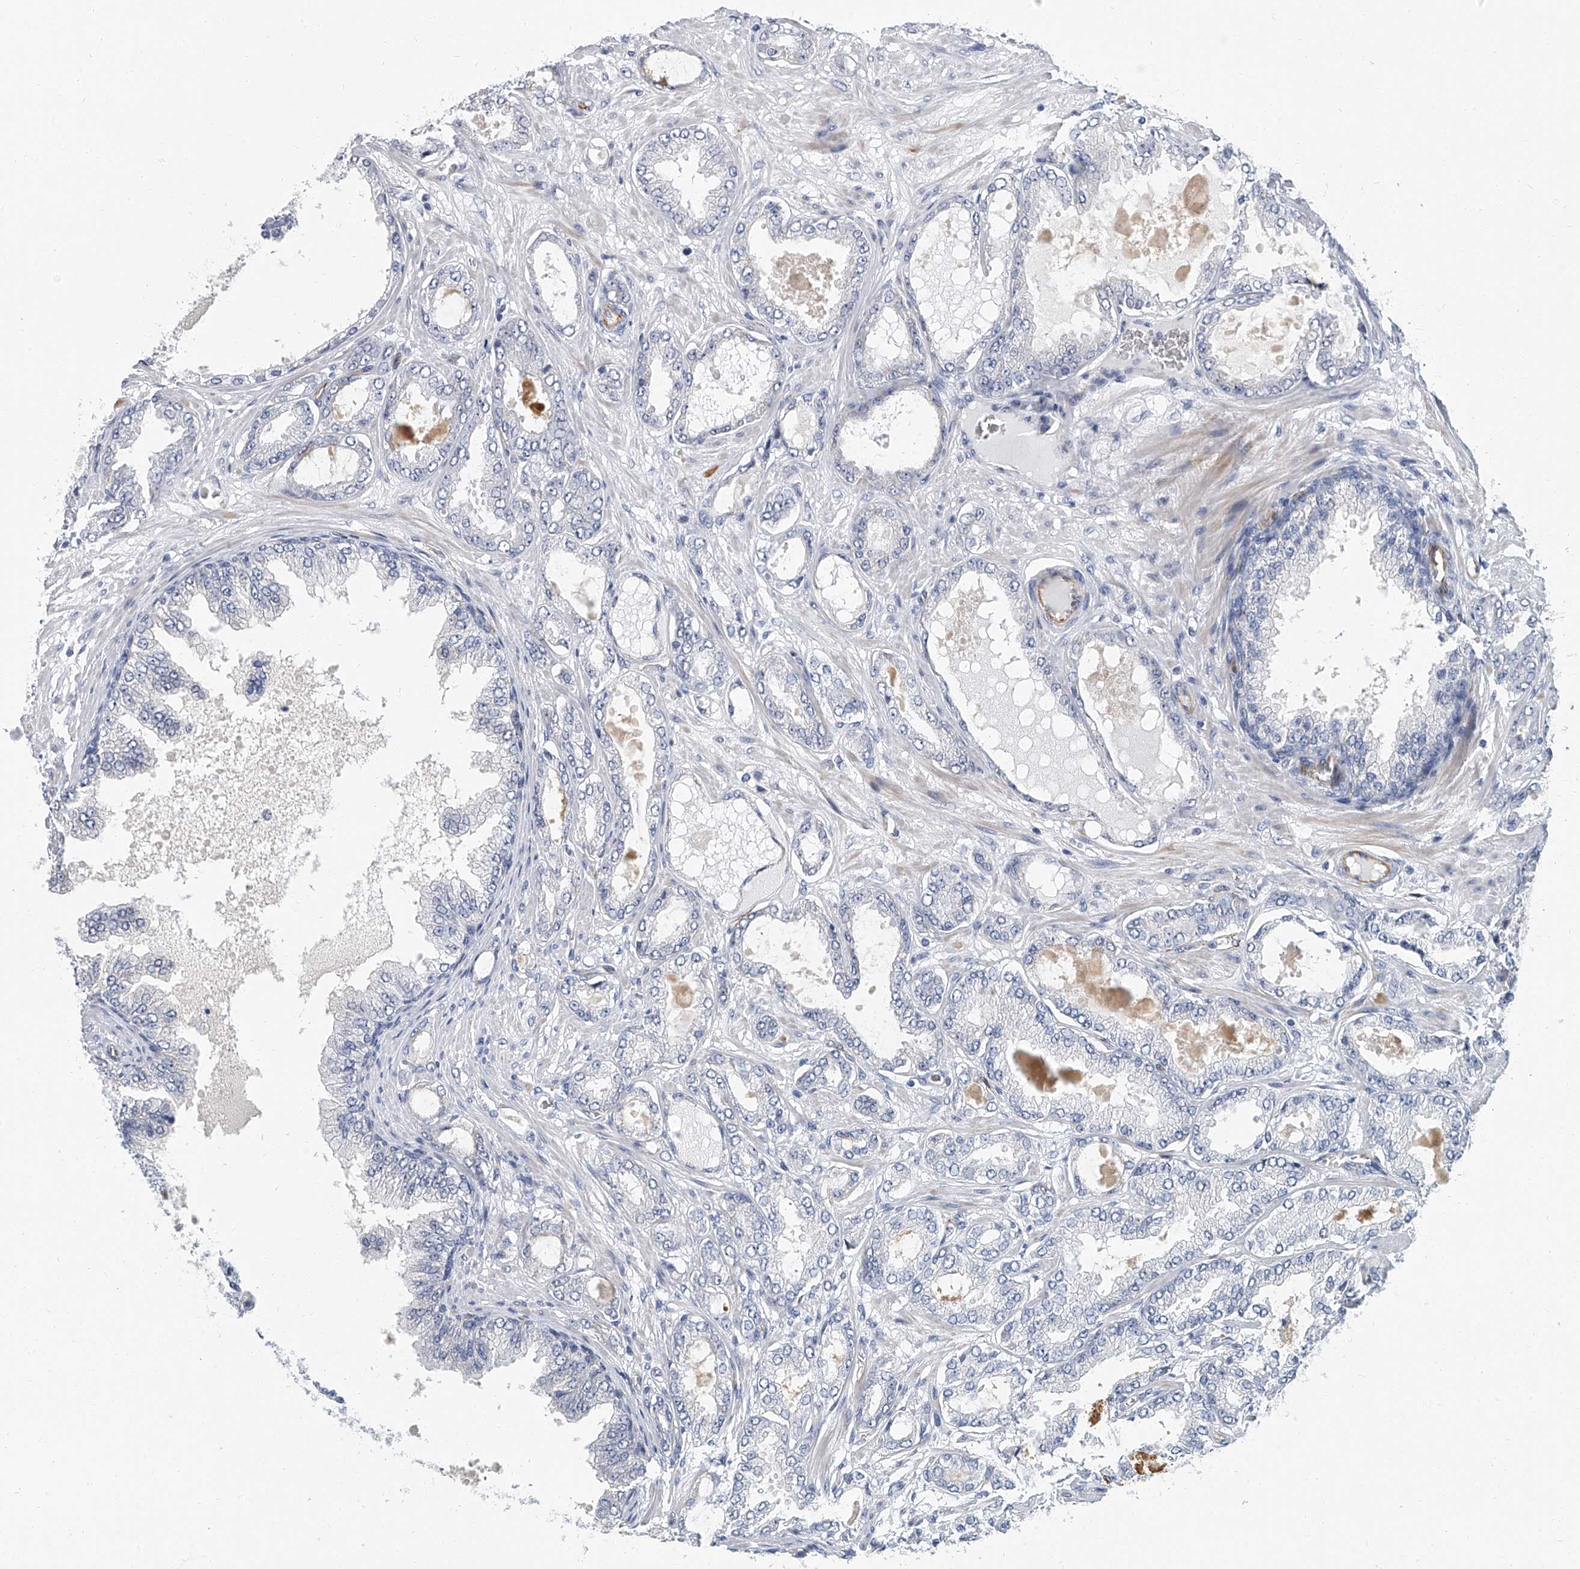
{"staining": {"intensity": "negative", "quantity": "none", "location": "none"}, "tissue": "prostate cancer", "cell_type": "Tumor cells", "image_type": "cancer", "snomed": [{"axis": "morphology", "description": "Adenocarcinoma, Low grade"}, {"axis": "topography", "description": "Prostate"}], "caption": "Human prostate adenocarcinoma (low-grade) stained for a protein using immunohistochemistry demonstrates no expression in tumor cells.", "gene": "KIRREL1", "patient": {"sex": "male", "age": 63}}